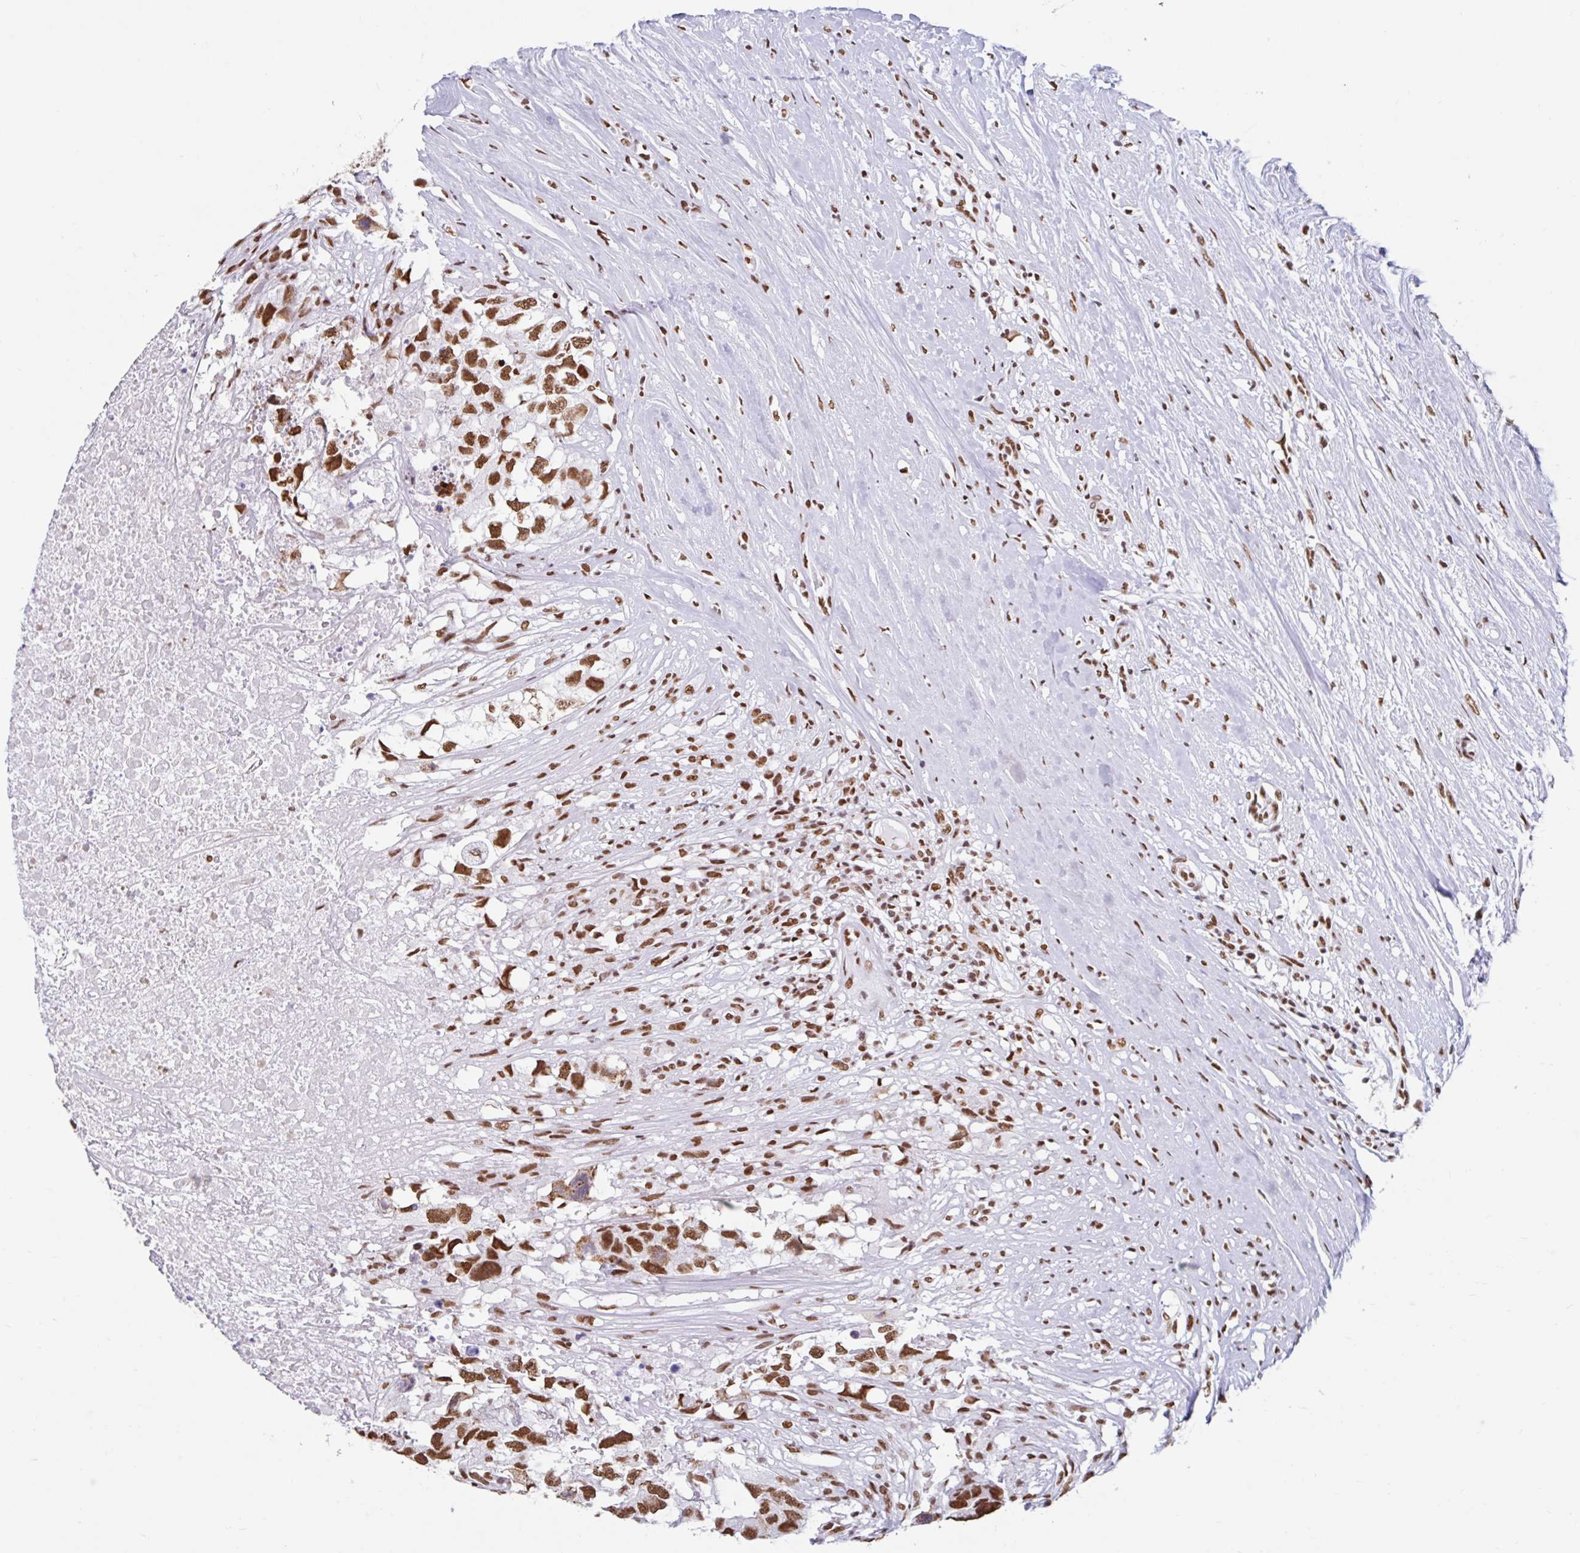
{"staining": {"intensity": "moderate", "quantity": ">75%", "location": "nuclear"}, "tissue": "testis cancer", "cell_type": "Tumor cells", "image_type": "cancer", "snomed": [{"axis": "morphology", "description": "Carcinoma, Embryonal, NOS"}, {"axis": "topography", "description": "Testis"}], "caption": "This micrograph exhibits immunohistochemistry (IHC) staining of embryonal carcinoma (testis), with medium moderate nuclear expression in about >75% of tumor cells.", "gene": "KHDRBS1", "patient": {"sex": "male", "age": 83}}